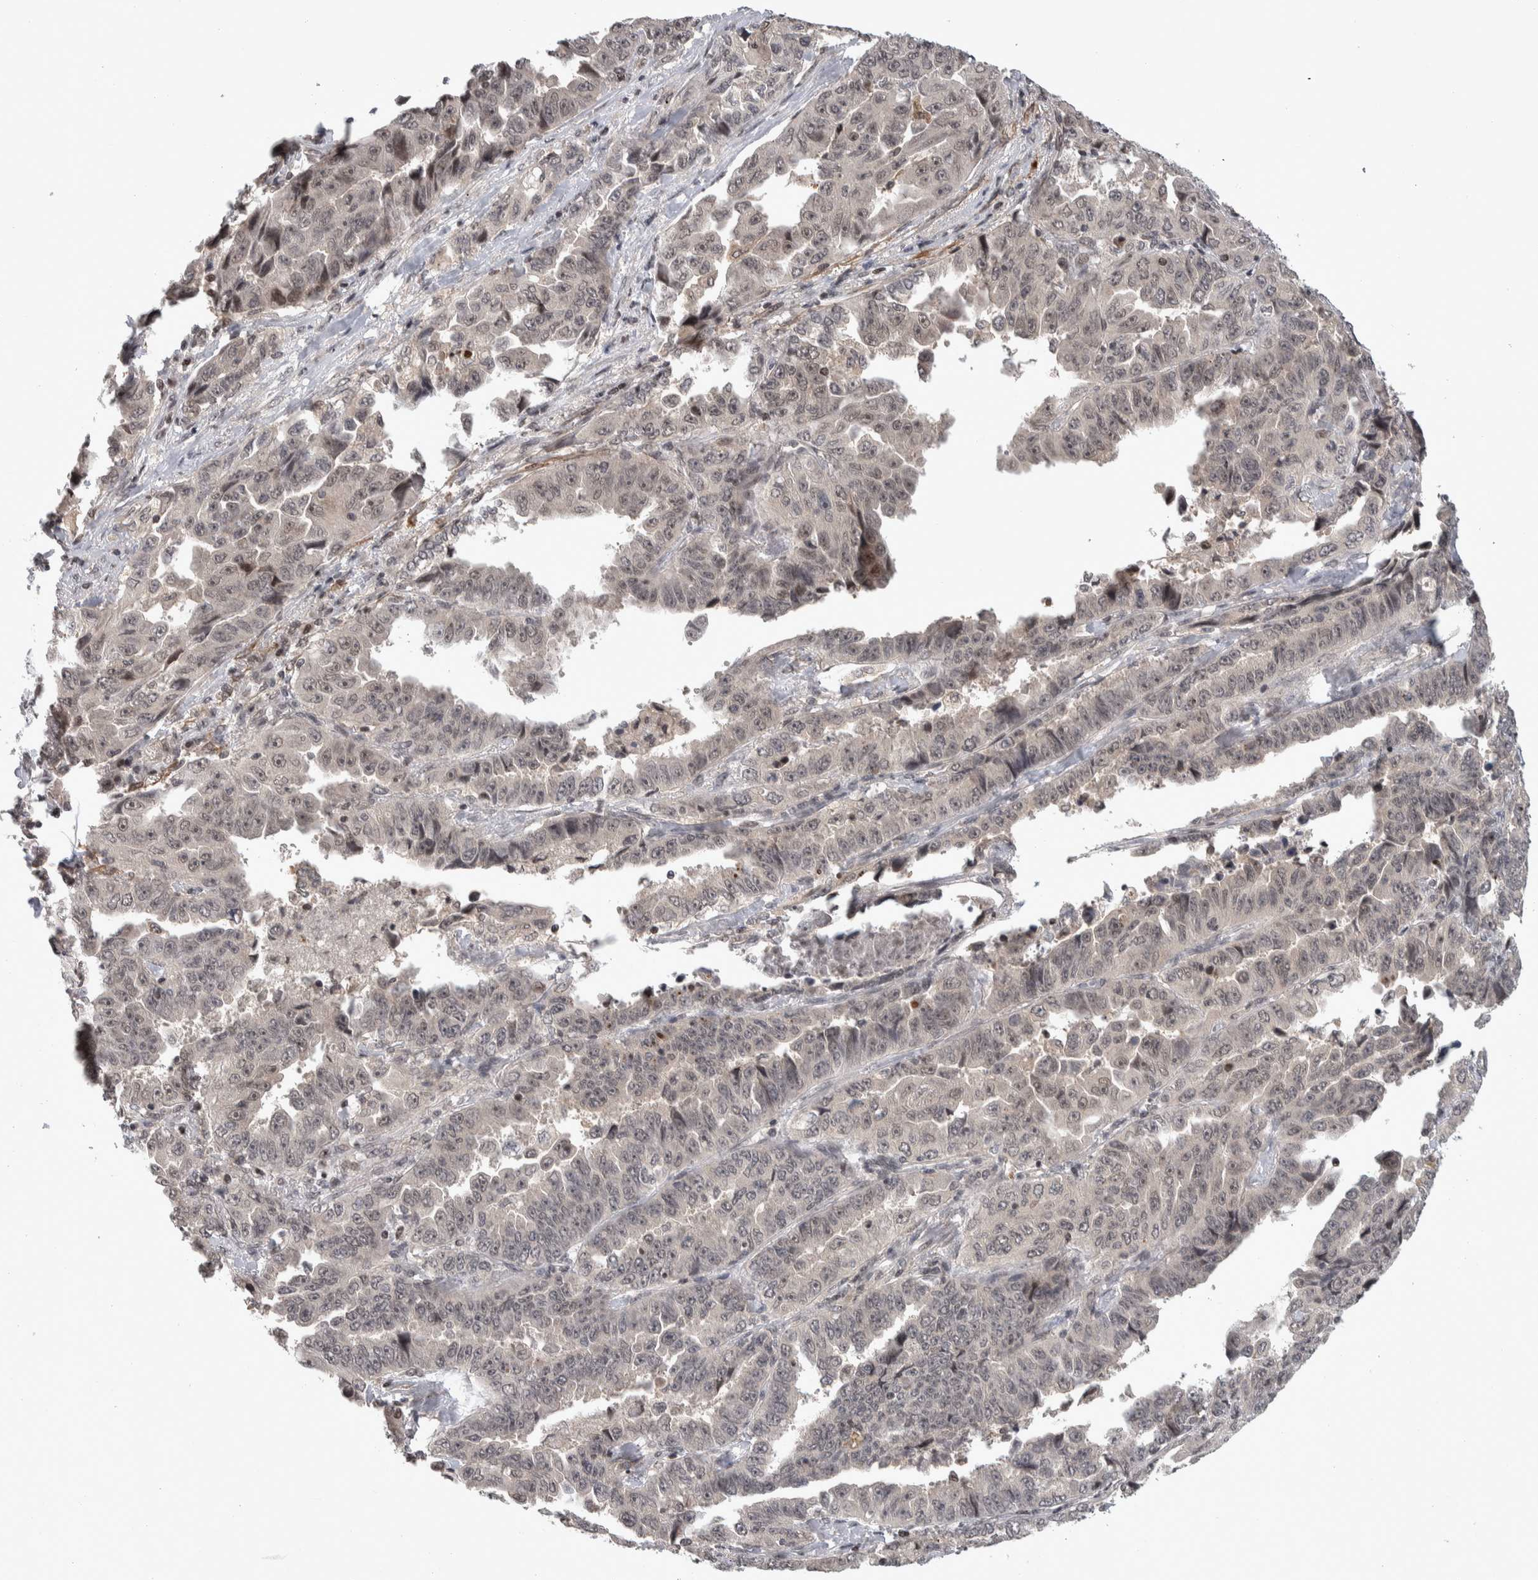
{"staining": {"intensity": "weak", "quantity": ">75%", "location": "nuclear"}, "tissue": "lung cancer", "cell_type": "Tumor cells", "image_type": "cancer", "snomed": [{"axis": "morphology", "description": "Adenocarcinoma, NOS"}, {"axis": "topography", "description": "Lung"}], "caption": "Protein expression analysis of lung cancer (adenocarcinoma) displays weak nuclear positivity in approximately >75% of tumor cells. (IHC, brightfield microscopy, high magnification).", "gene": "ZSCAN21", "patient": {"sex": "female", "age": 51}}